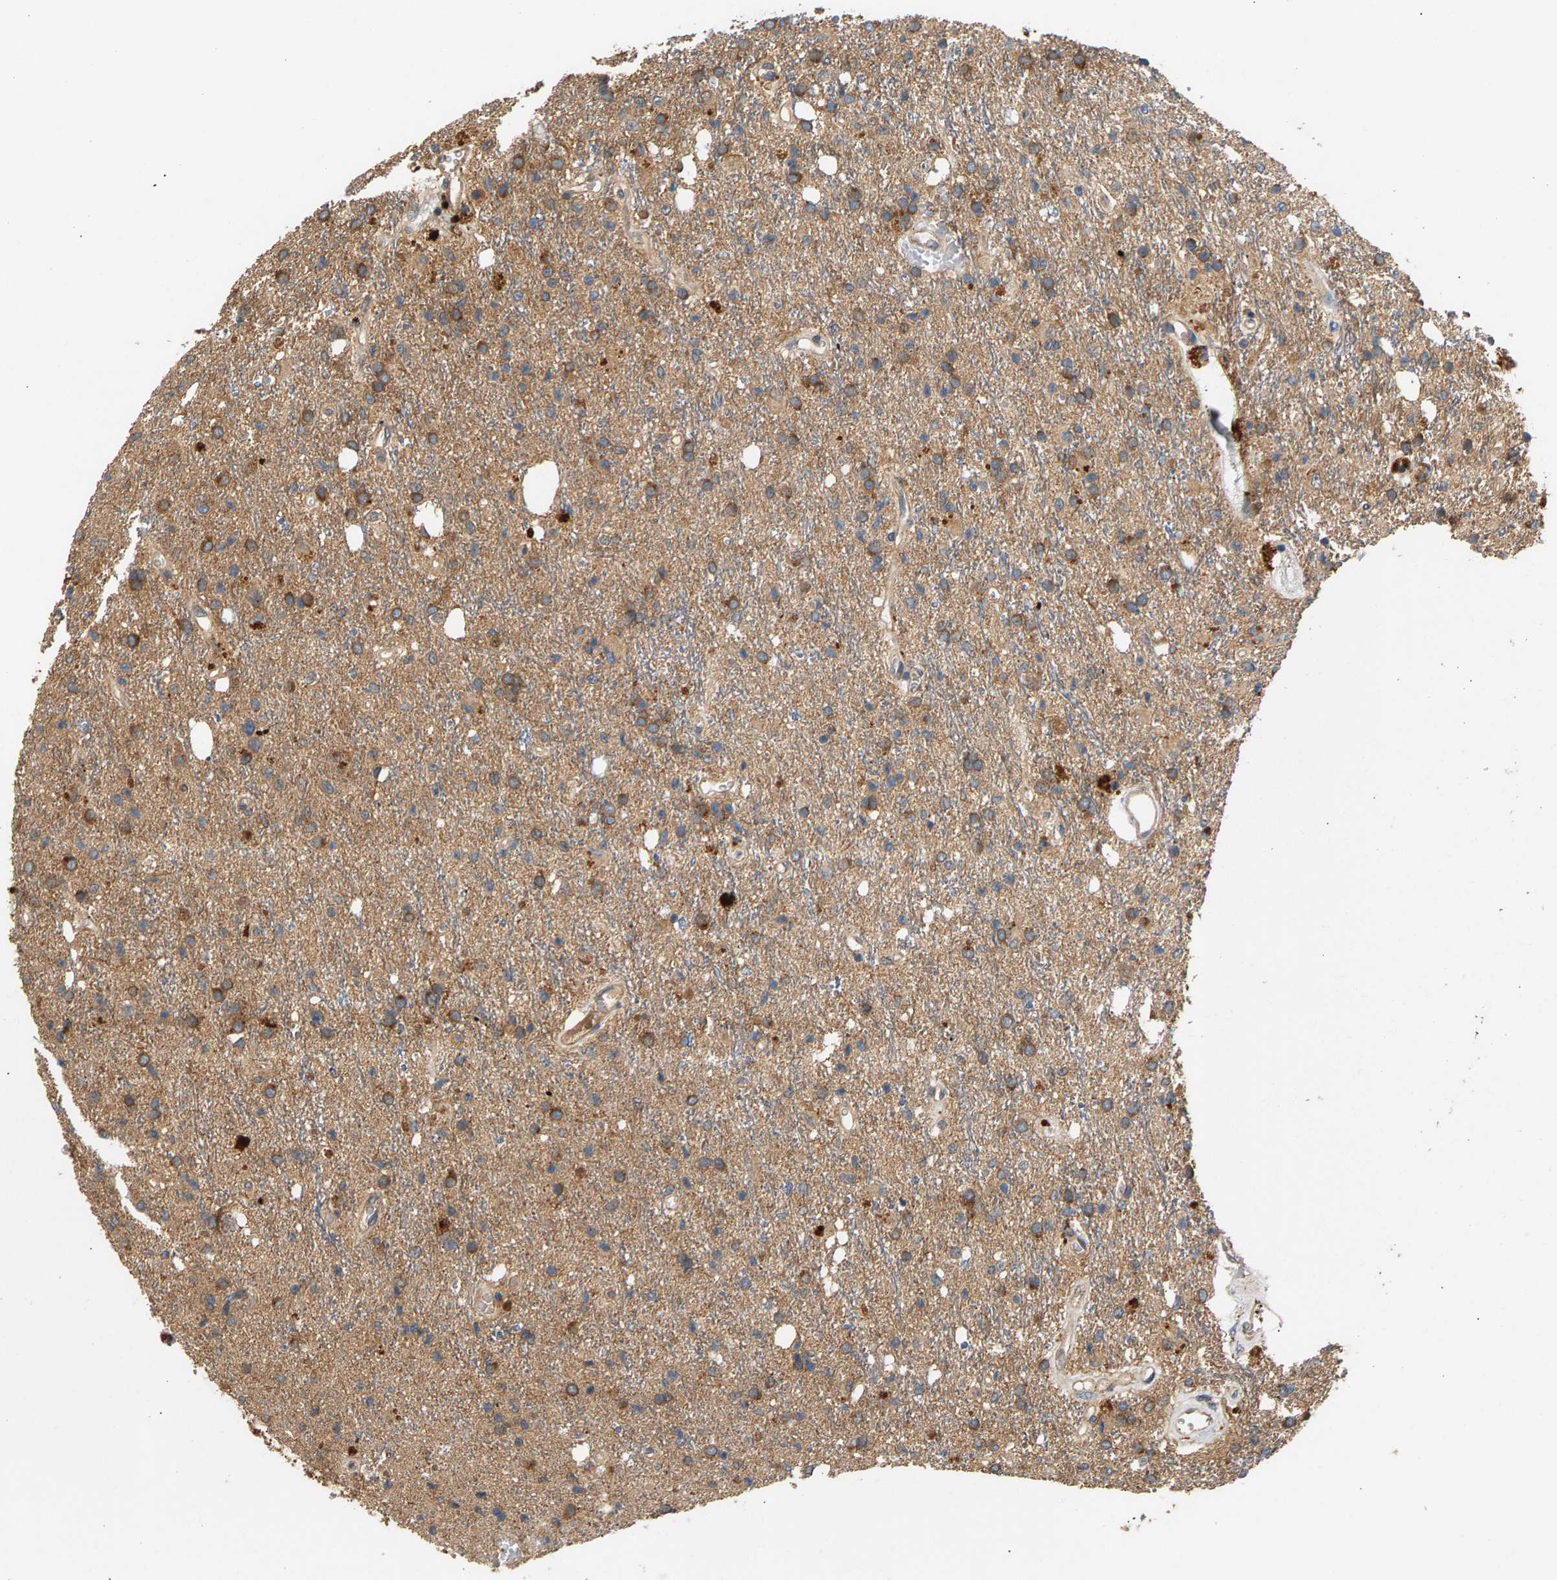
{"staining": {"intensity": "moderate", "quantity": ">75%", "location": "cytoplasmic/membranous"}, "tissue": "glioma", "cell_type": "Tumor cells", "image_type": "cancer", "snomed": [{"axis": "morphology", "description": "Glioma, malignant, High grade"}, {"axis": "topography", "description": "Brain"}], "caption": "The histopathology image shows staining of malignant glioma (high-grade), revealing moderate cytoplasmic/membranous protein staining (brown color) within tumor cells.", "gene": "MAP2K5", "patient": {"sex": "male", "age": 47}}